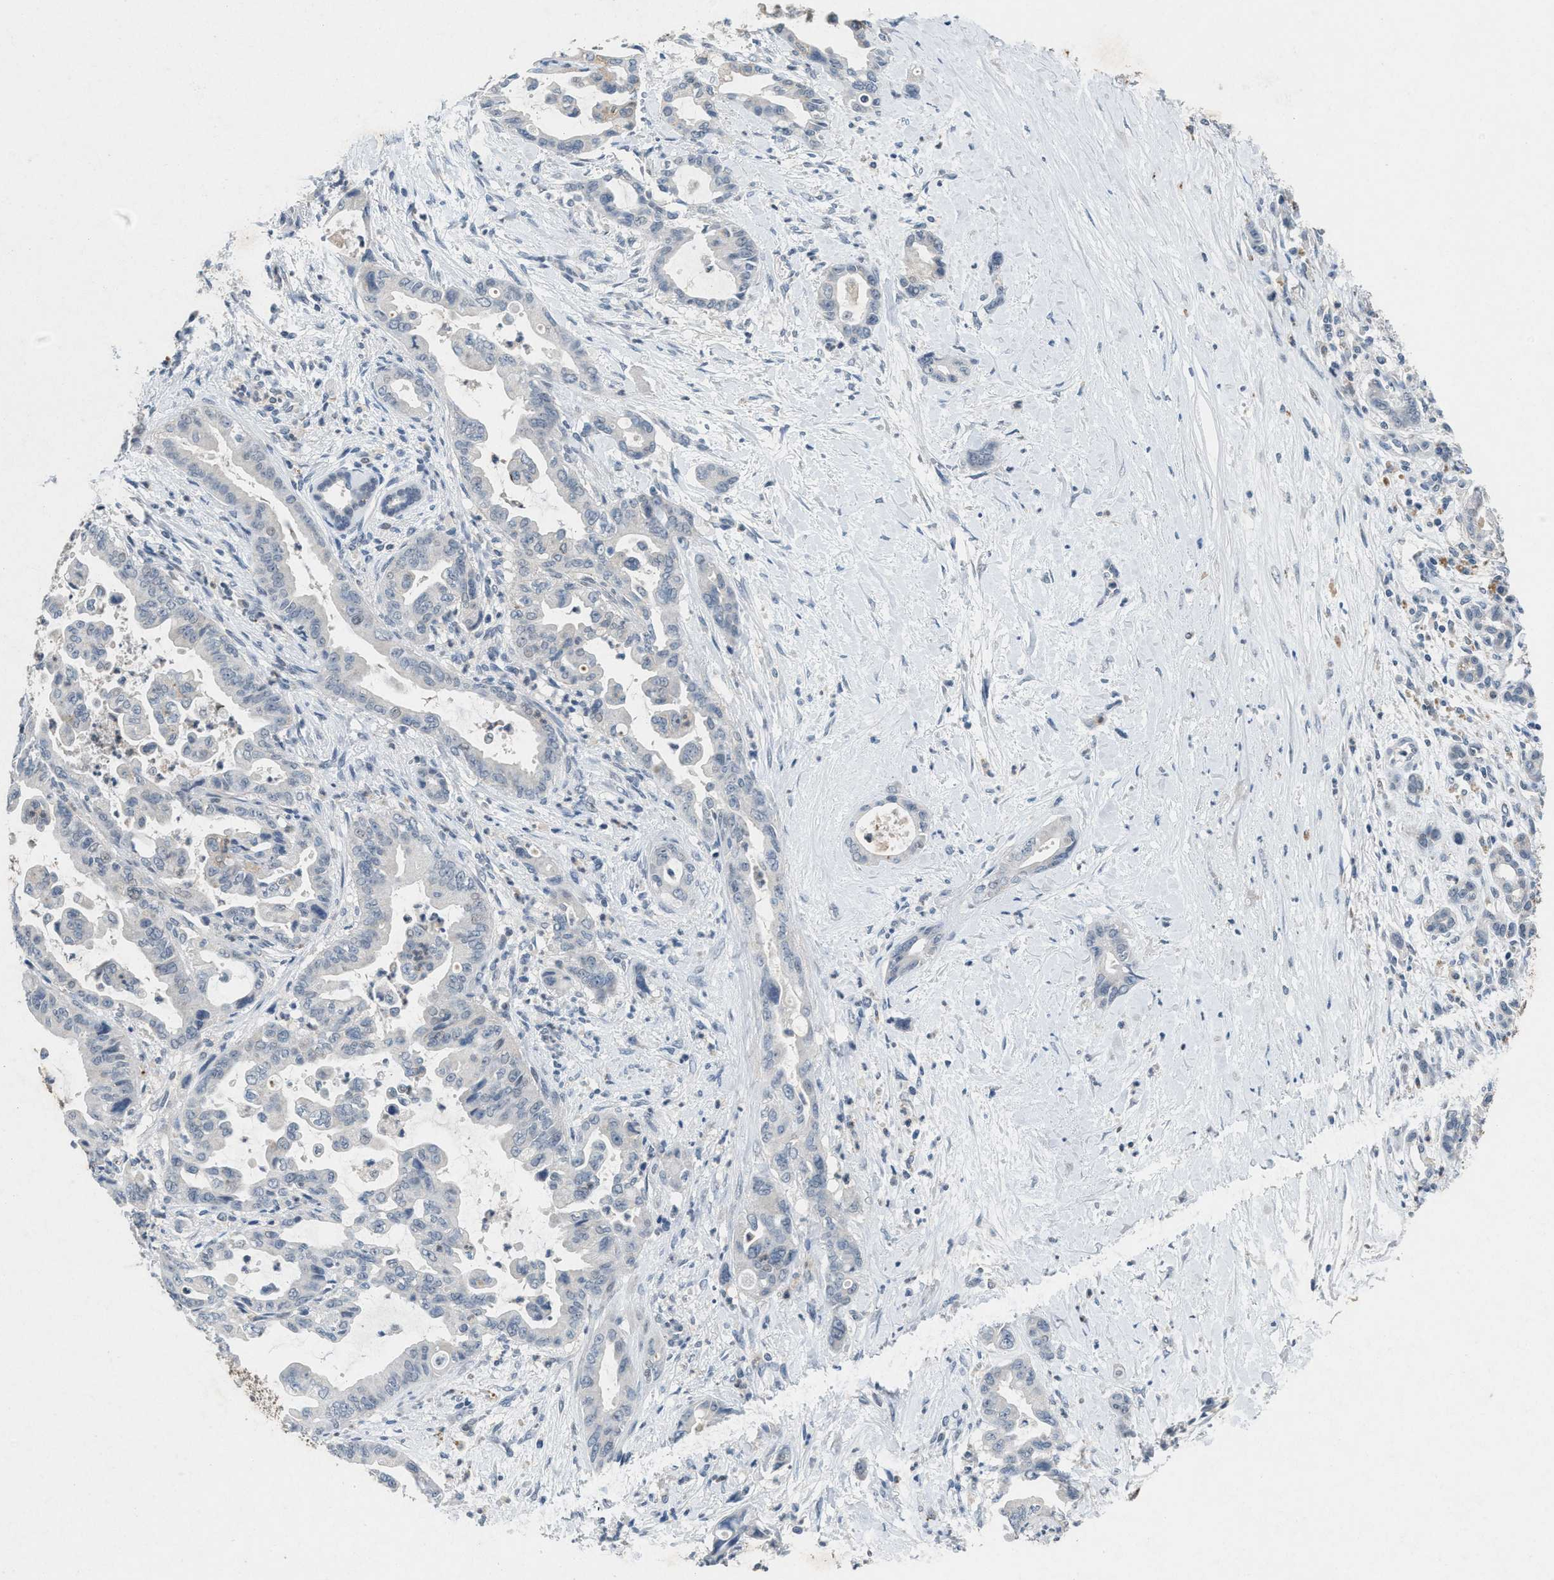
{"staining": {"intensity": "negative", "quantity": "none", "location": "none"}, "tissue": "pancreatic cancer", "cell_type": "Tumor cells", "image_type": "cancer", "snomed": [{"axis": "morphology", "description": "Adenocarcinoma, NOS"}, {"axis": "topography", "description": "Pancreas"}], "caption": "Immunohistochemistry (IHC) image of human adenocarcinoma (pancreatic) stained for a protein (brown), which demonstrates no staining in tumor cells. Nuclei are stained in blue.", "gene": "SLC5A5", "patient": {"sex": "male", "age": 70}}